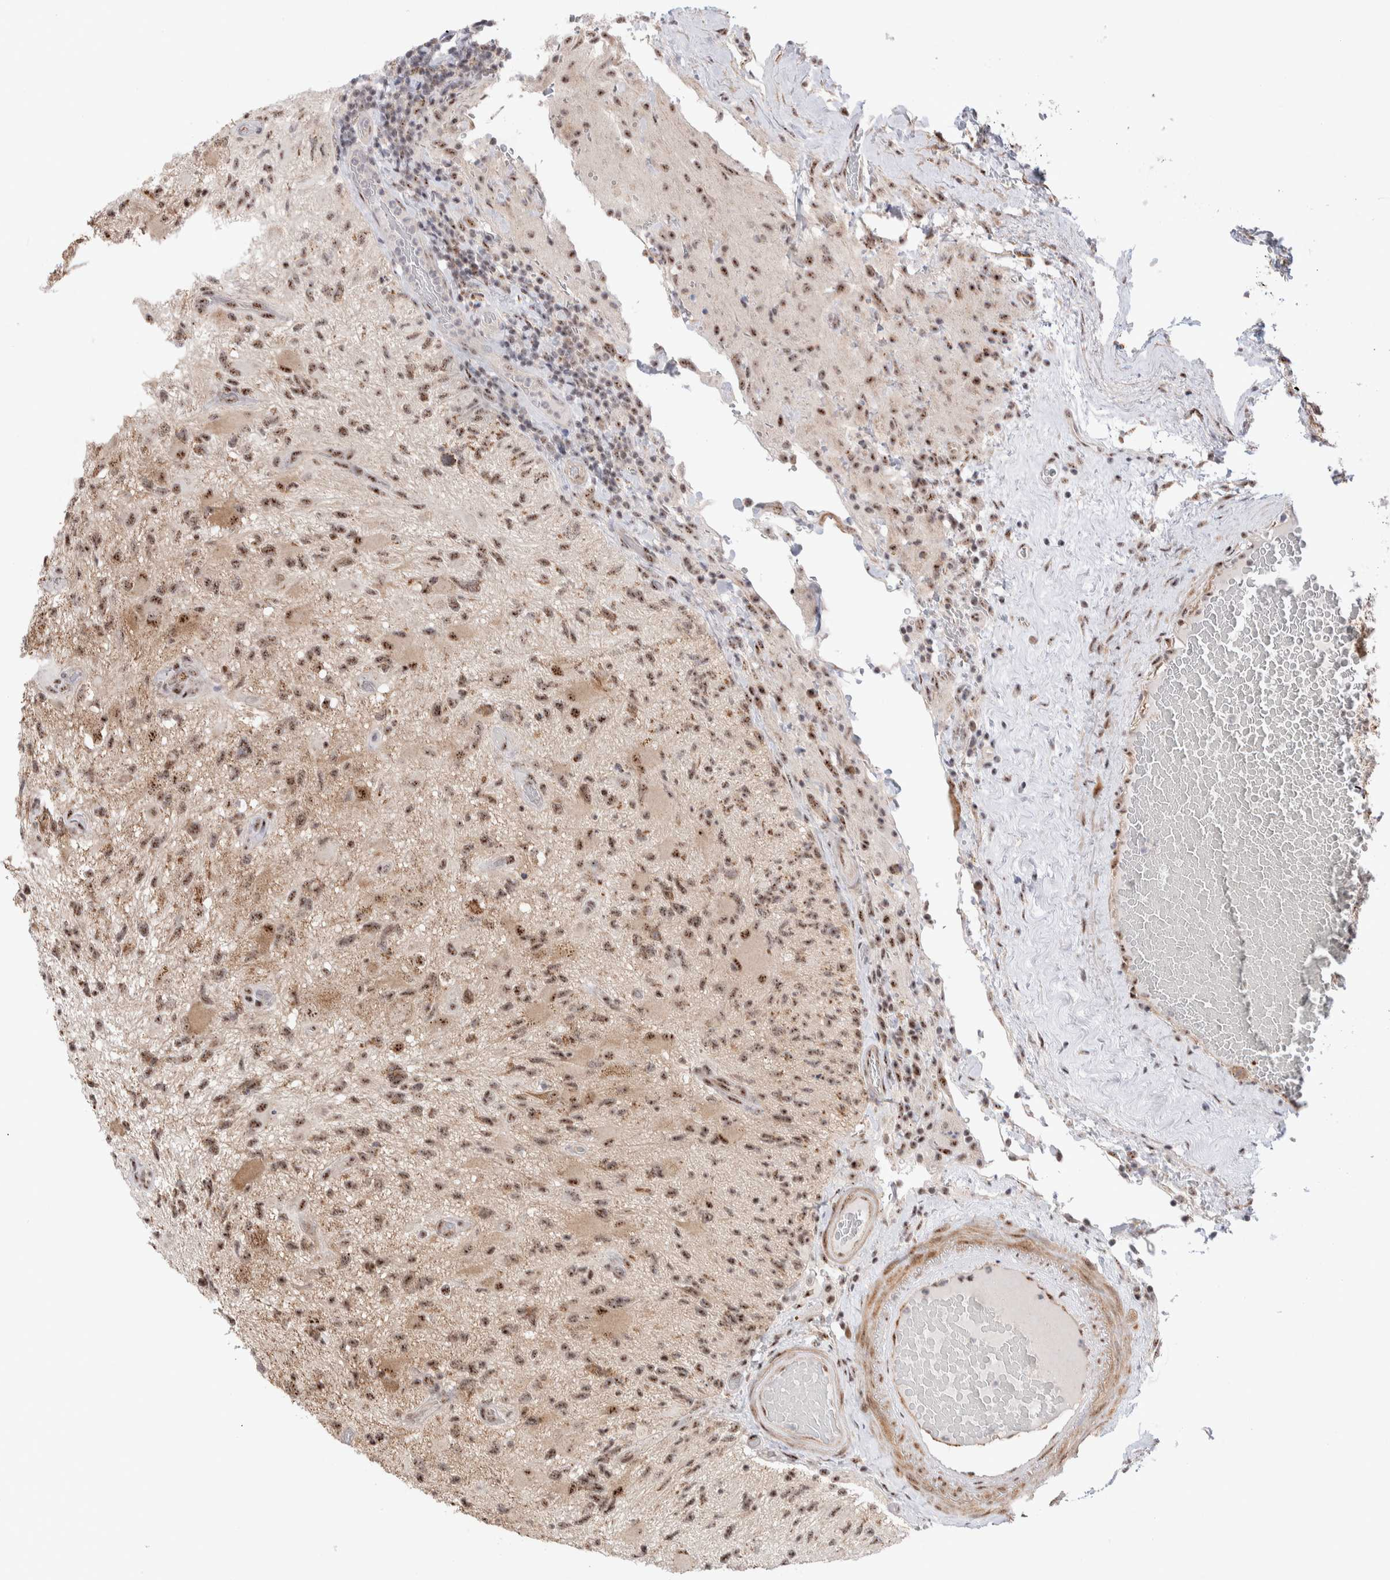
{"staining": {"intensity": "moderate", "quantity": ">75%", "location": "nuclear"}, "tissue": "glioma", "cell_type": "Tumor cells", "image_type": "cancer", "snomed": [{"axis": "morphology", "description": "Glioma, malignant, High grade"}, {"axis": "topography", "description": "Brain"}], "caption": "IHC micrograph of neoplastic tissue: human malignant high-grade glioma stained using immunohistochemistry (IHC) reveals medium levels of moderate protein expression localized specifically in the nuclear of tumor cells, appearing as a nuclear brown color.", "gene": "ZNF695", "patient": {"sex": "male", "age": 33}}